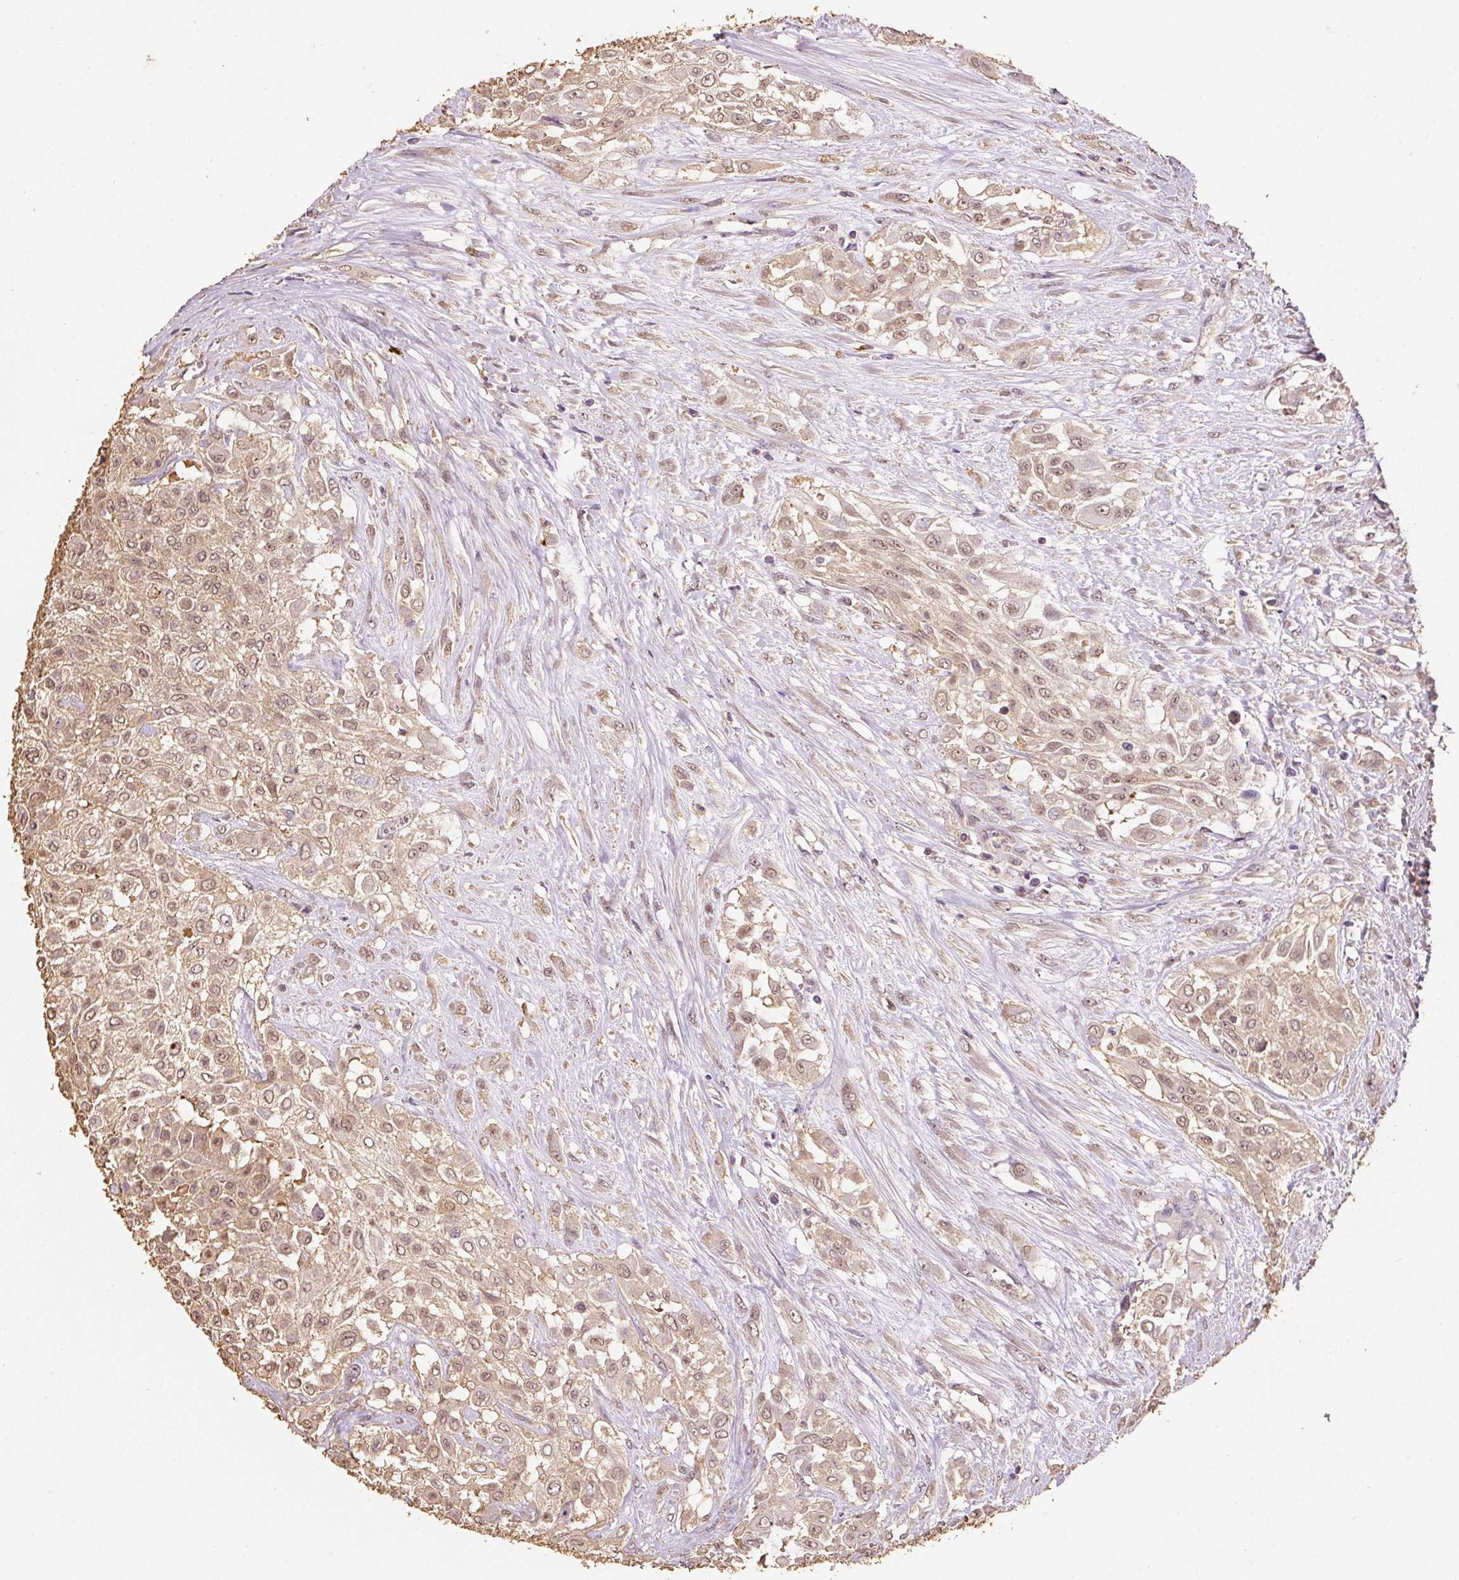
{"staining": {"intensity": "moderate", "quantity": ">75%", "location": "cytoplasmic/membranous,nuclear"}, "tissue": "urothelial cancer", "cell_type": "Tumor cells", "image_type": "cancer", "snomed": [{"axis": "morphology", "description": "Urothelial carcinoma, High grade"}, {"axis": "topography", "description": "Urinary bladder"}], "caption": "This is an image of immunohistochemistry staining of urothelial carcinoma (high-grade), which shows moderate expression in the cytoplasmic/membranous and nuclear of tumor cells.", "gene": "HERC2", "patient": {"sex": "male", "age": 57}}